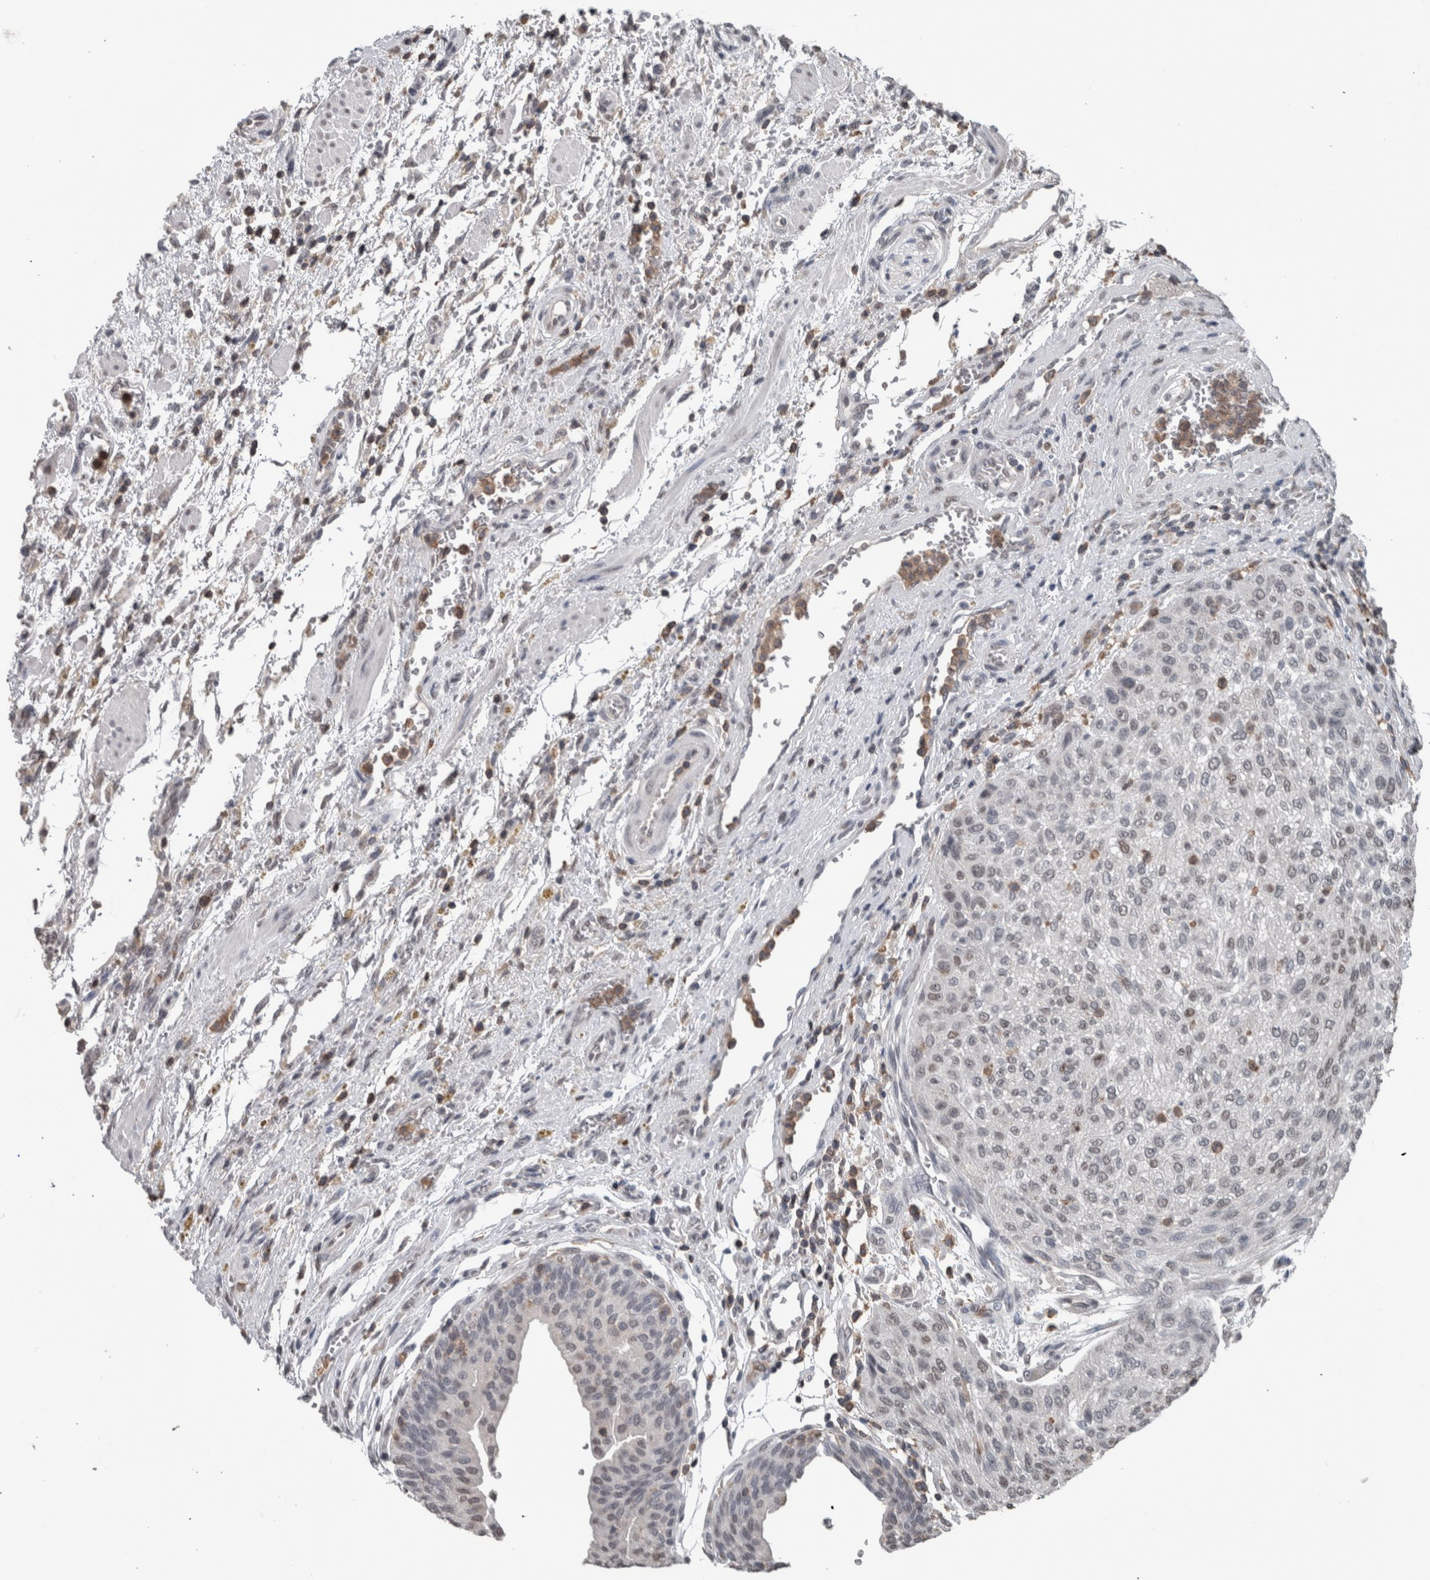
{"staining": {"intensity": "weak", "quantity": "<25%", "location": "nuclear"}, "tissue": "urothelial cancer", "cell_type": "Tumor cells", "image_type": "cancer", "snomed": [{"axis": "morphology", "description": "Urothelial carcinoma, Low grade"}, {"axis": "morphology", "description": "Urothelial carcinoma, High grade"}, {"axis": "topography", "description": "Urinary bladder"}], "caption": "Protein analysis of urothelial carcinoma (low-grade) exhibits no significant expression in tumor cells. (Stains: DAB IHC with hematoxylin counter stain, Microscopy: brightfield microscopy at high magnification).", "gene": "MAFF", "patient": {"sex": "male", "age": 35}}